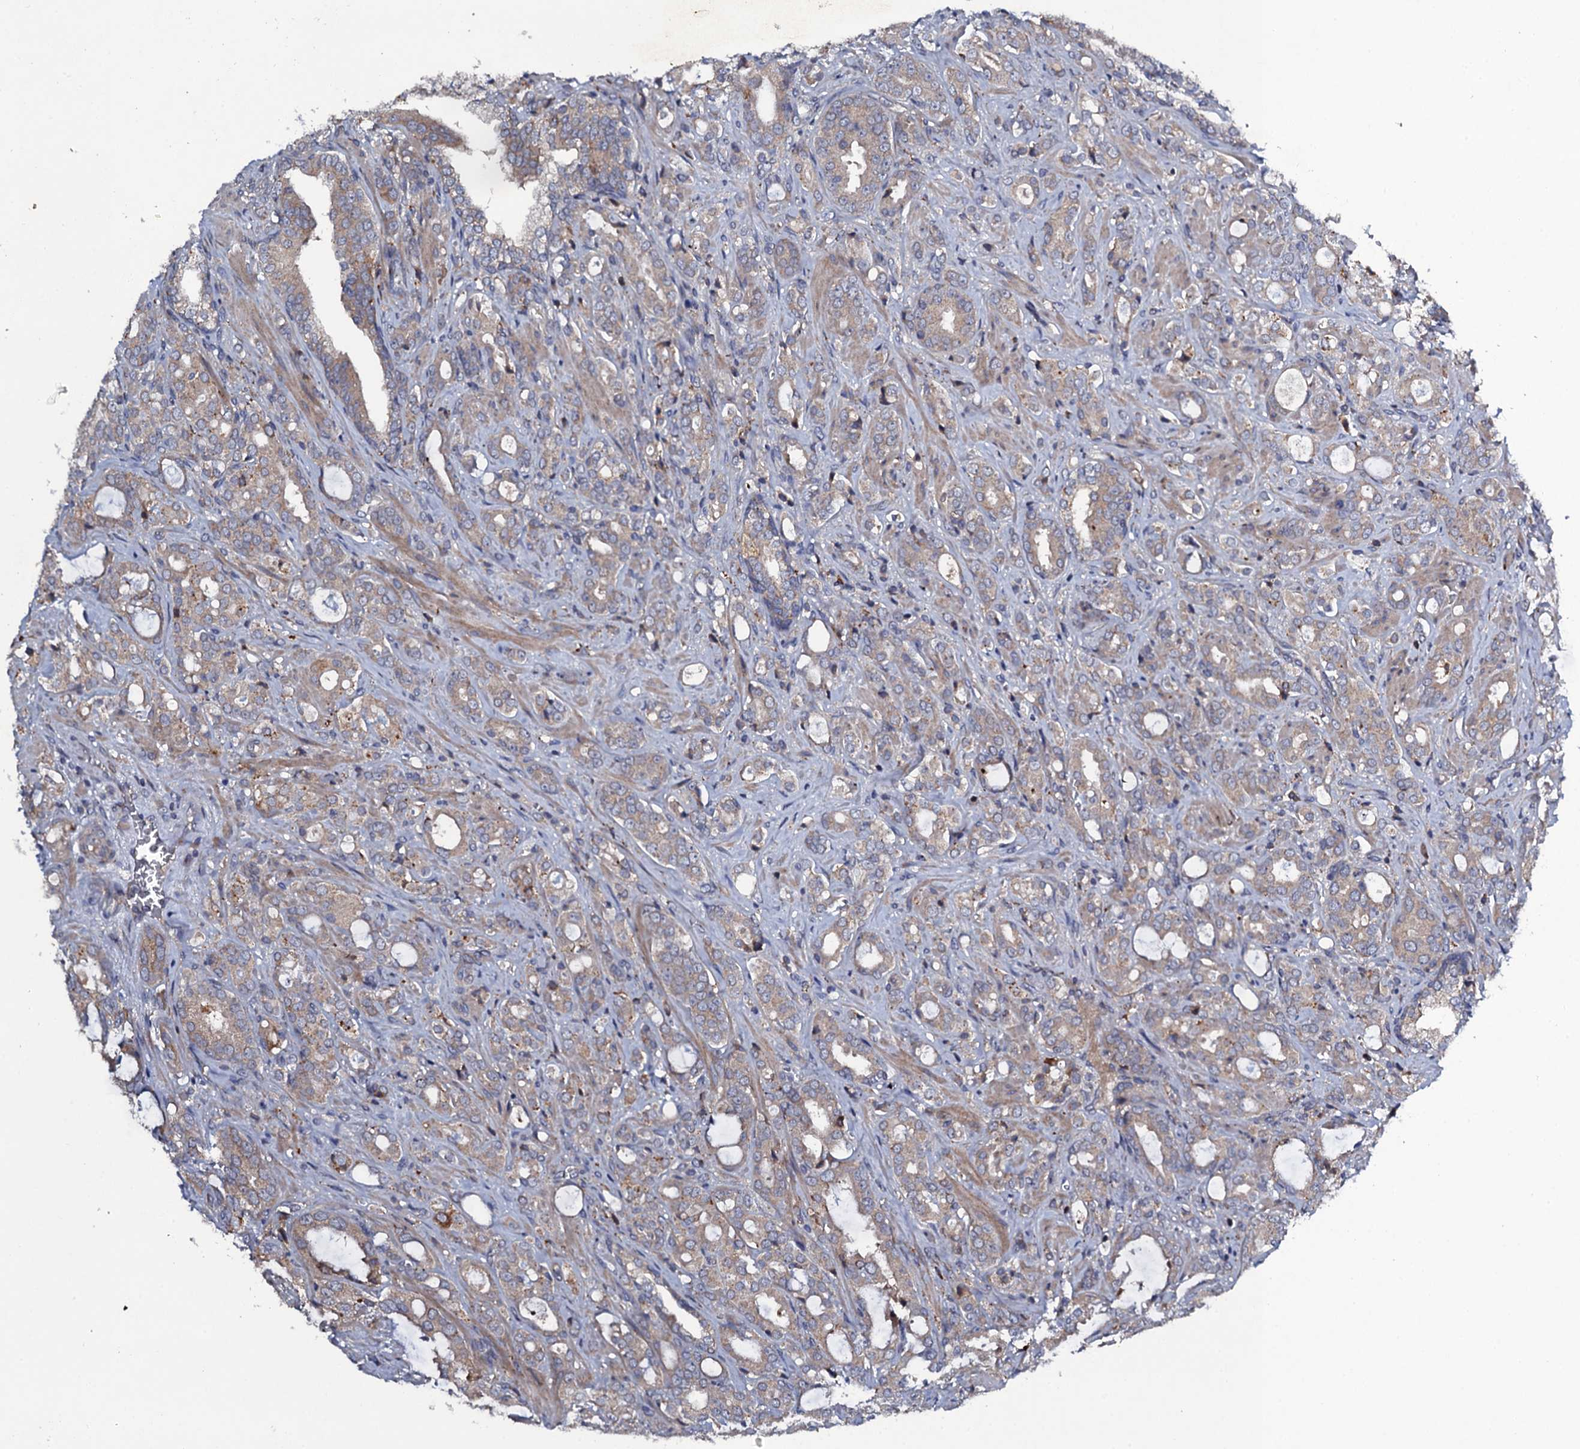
{"staining": {"intensity": "weak", "quantity": ">75%", "location": "cytoplasmic/membranous"}, "tissue": "prostate cancer", "cell_type": "Tumor cells", "image_type": "cancer", "snomed": [{"axis": "morphology", "description": "Adenocarcinoma, High grade"}, {"axis": "topography", "description": "Prostate"}], "caption": "DAB (3,3'-diaminobenzidine) immunohistochemical staining of prostate adenocarcinoma (high-grade) exhibits weak cytoplasmic/membranous protein expression in about >75% of tumor cells.", "gene": "LRRC28", "patient": {"sex": "male", "age": 72}}